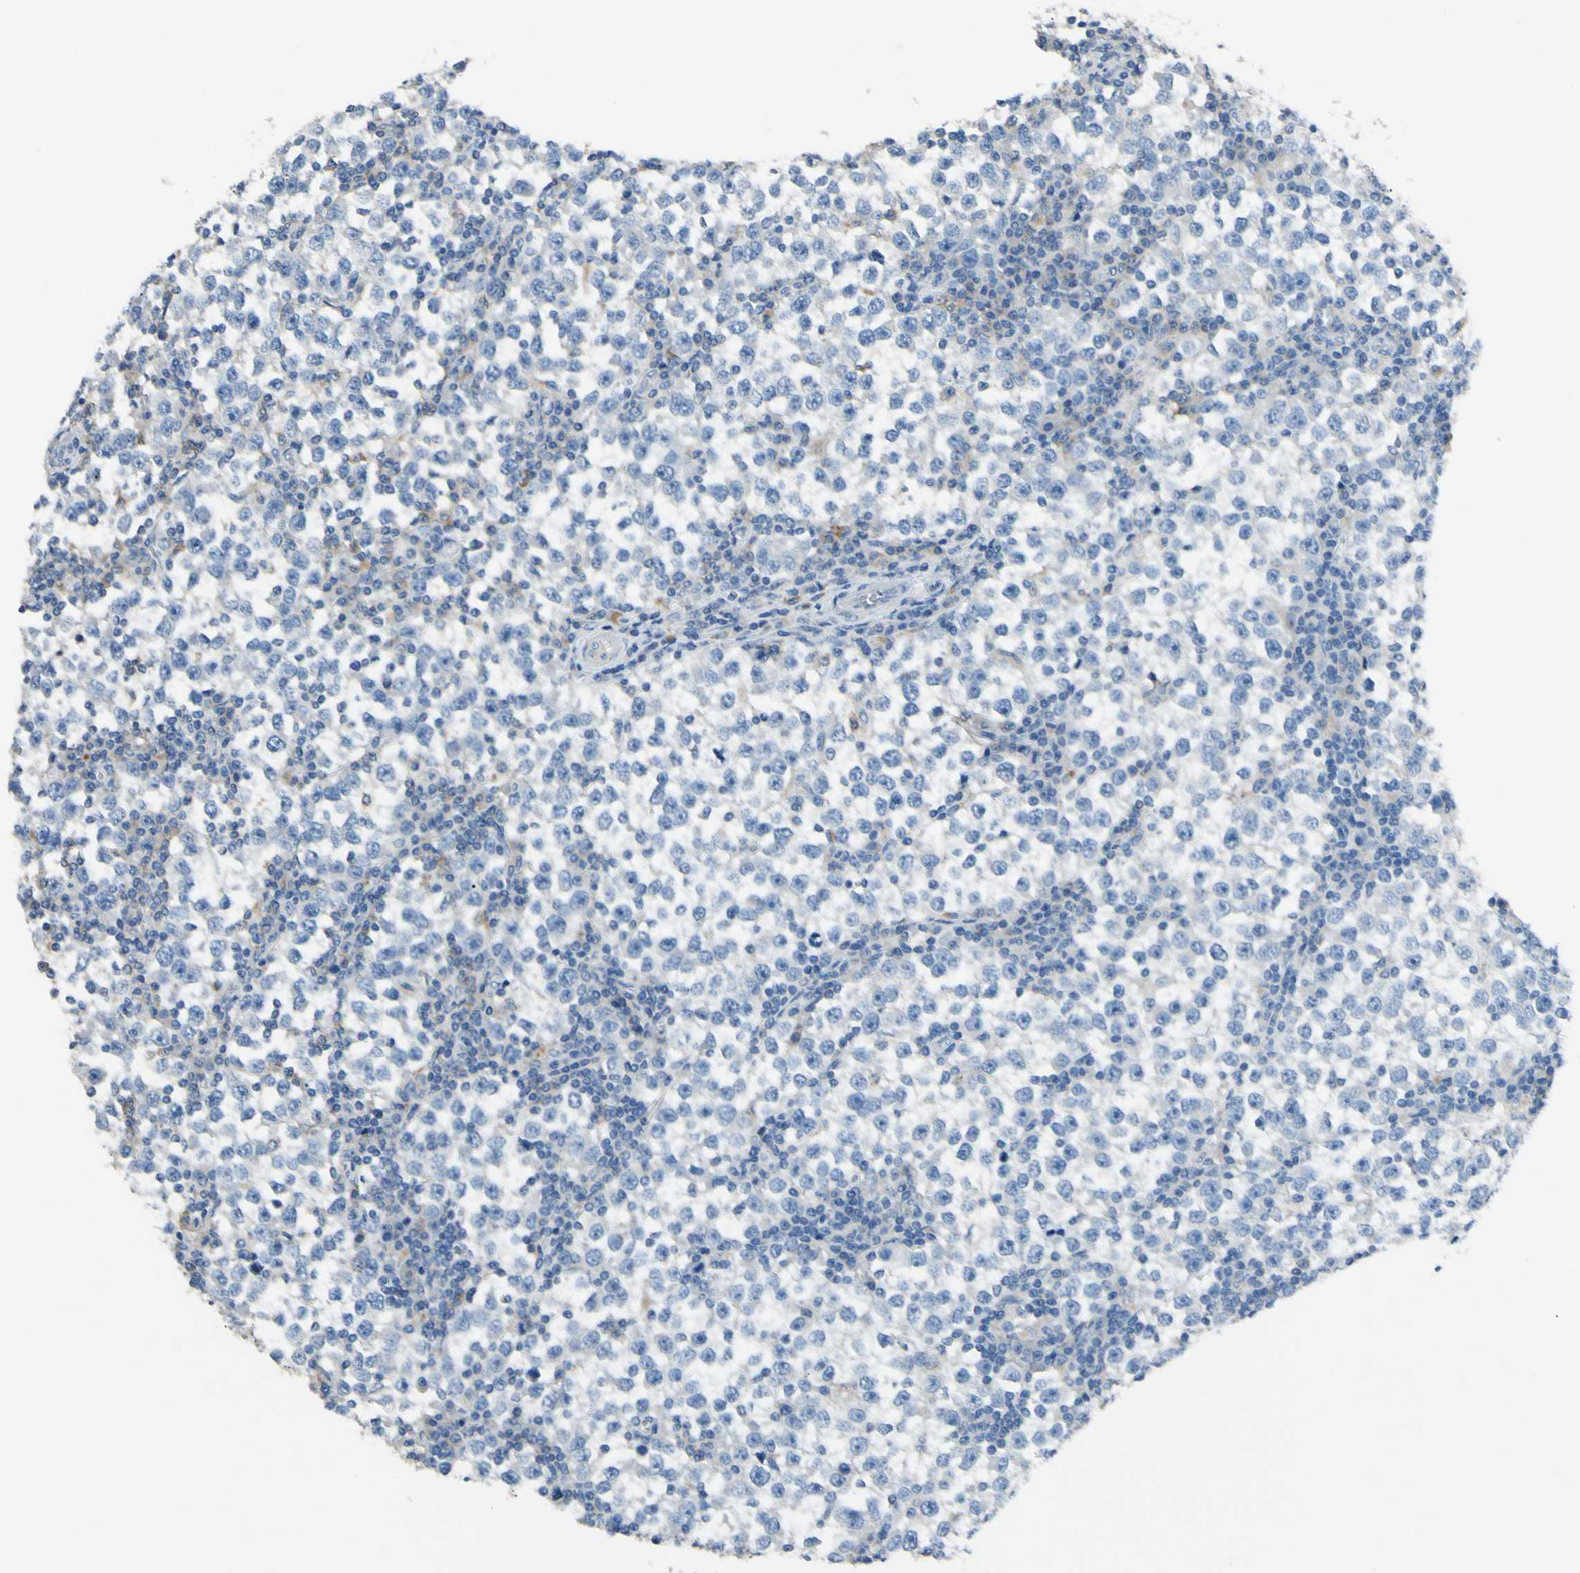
{"staining": {"intensity": "negative", "quantity": "none", "location": "none"}, "tissue": "testis cancer", "cell_type": "Tumor cells", "image_type": "cancer", "snomed": [{"axis": "morphology", "description": "Seminoma, NOS"}, {"axis": "topography", "description": "Testis"}], "caption": "Tumor cells are negative for brown protein staining in testis cancer.", "gene": "CDH10", "patient": {"sex": "male", "age": 65}}